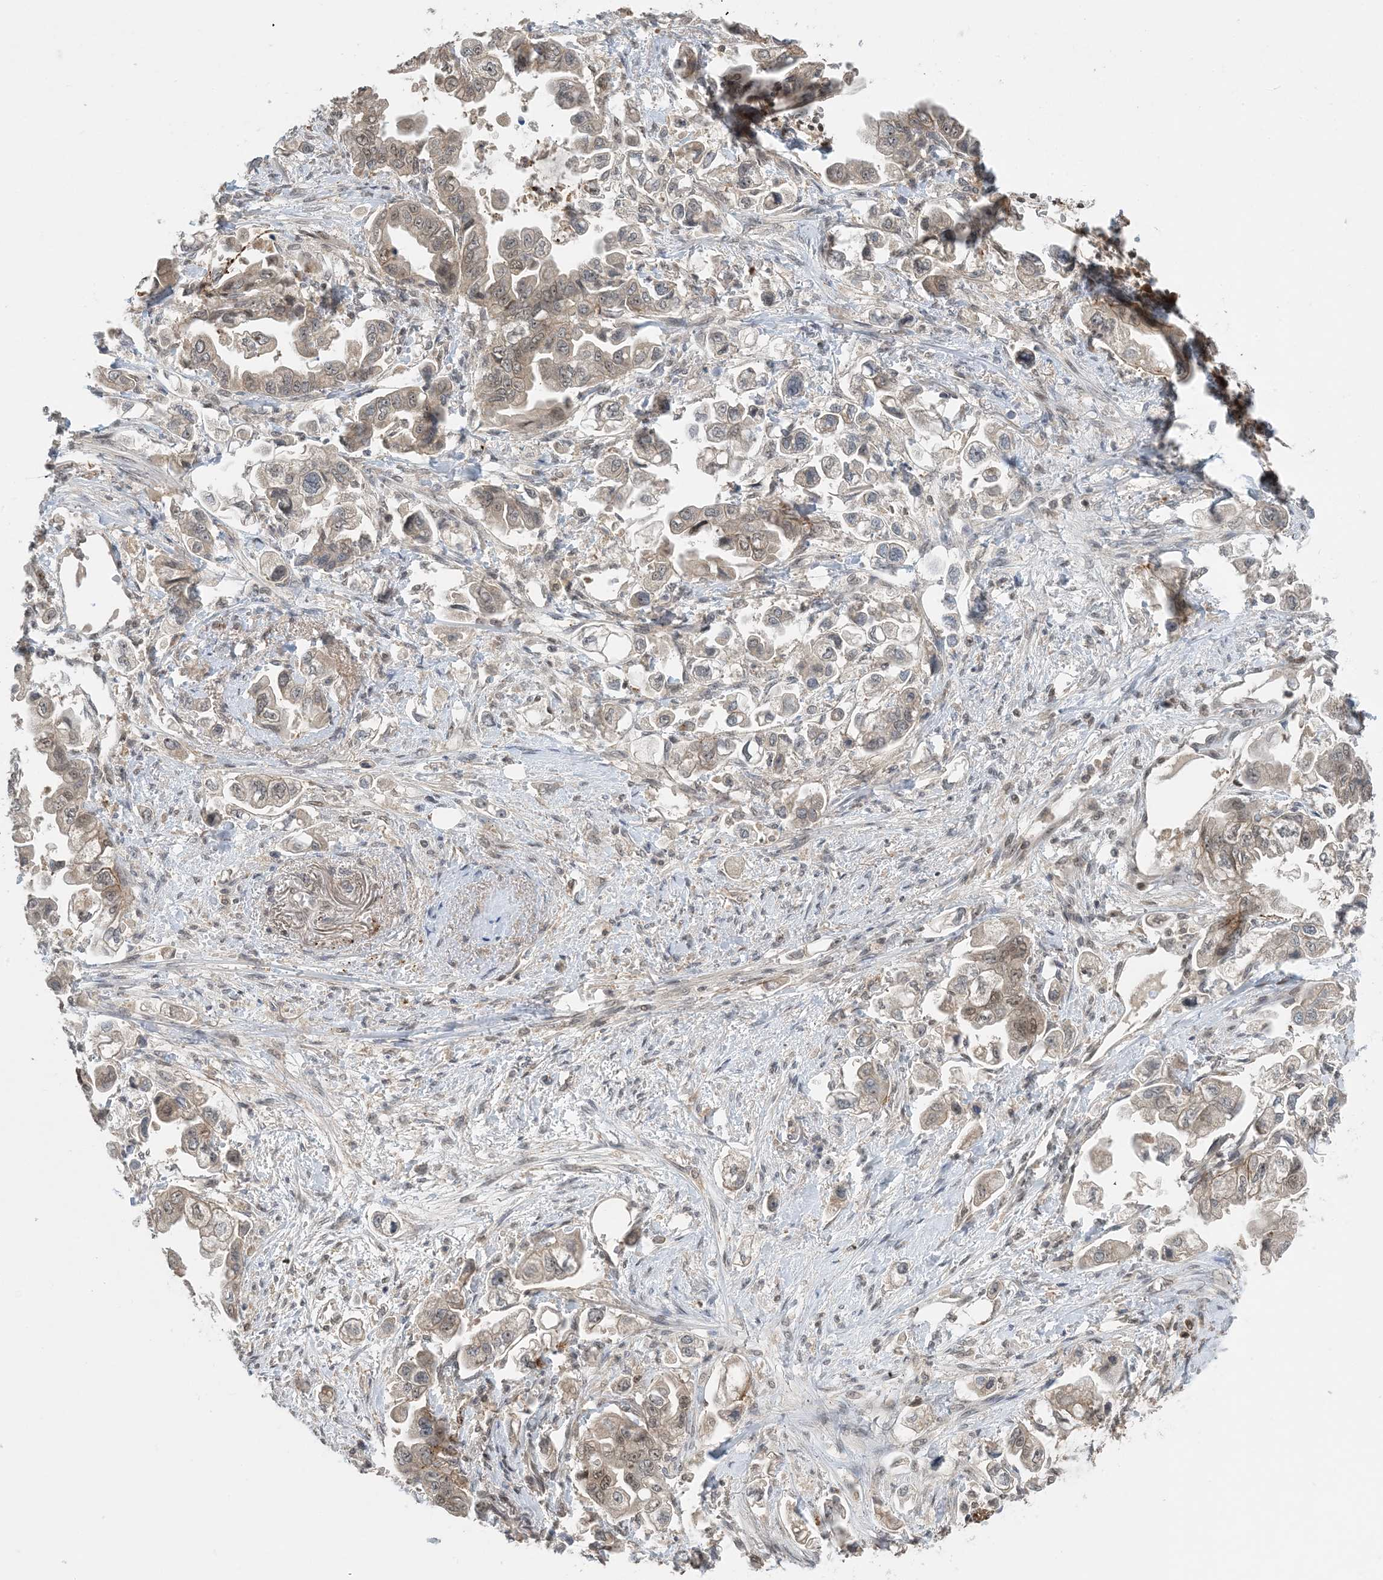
{"staining": {"intensity": "weak", "quantity": ">75%", "location": "cytoplasmic/membranous,nuclear"}, "tissue": "stomach cancer", "cell_type": "Tumor cells", "image_type": "cancer", "snomed": [{"axis": "morphology", "description": "Adenocarcinoma, NOS"}, {"axis": "topography", "description": "Stomach"}], "caption": "A photomicrograph showing weak cytoplasmic/membranous and nuclear positivity in about >75% of tumor cells in adenocarcinoma (stomach), as visualized by brown immunohistochemical staining.", "gene": "ACYP2", "patient": {"sex": "male", "age": 62}}